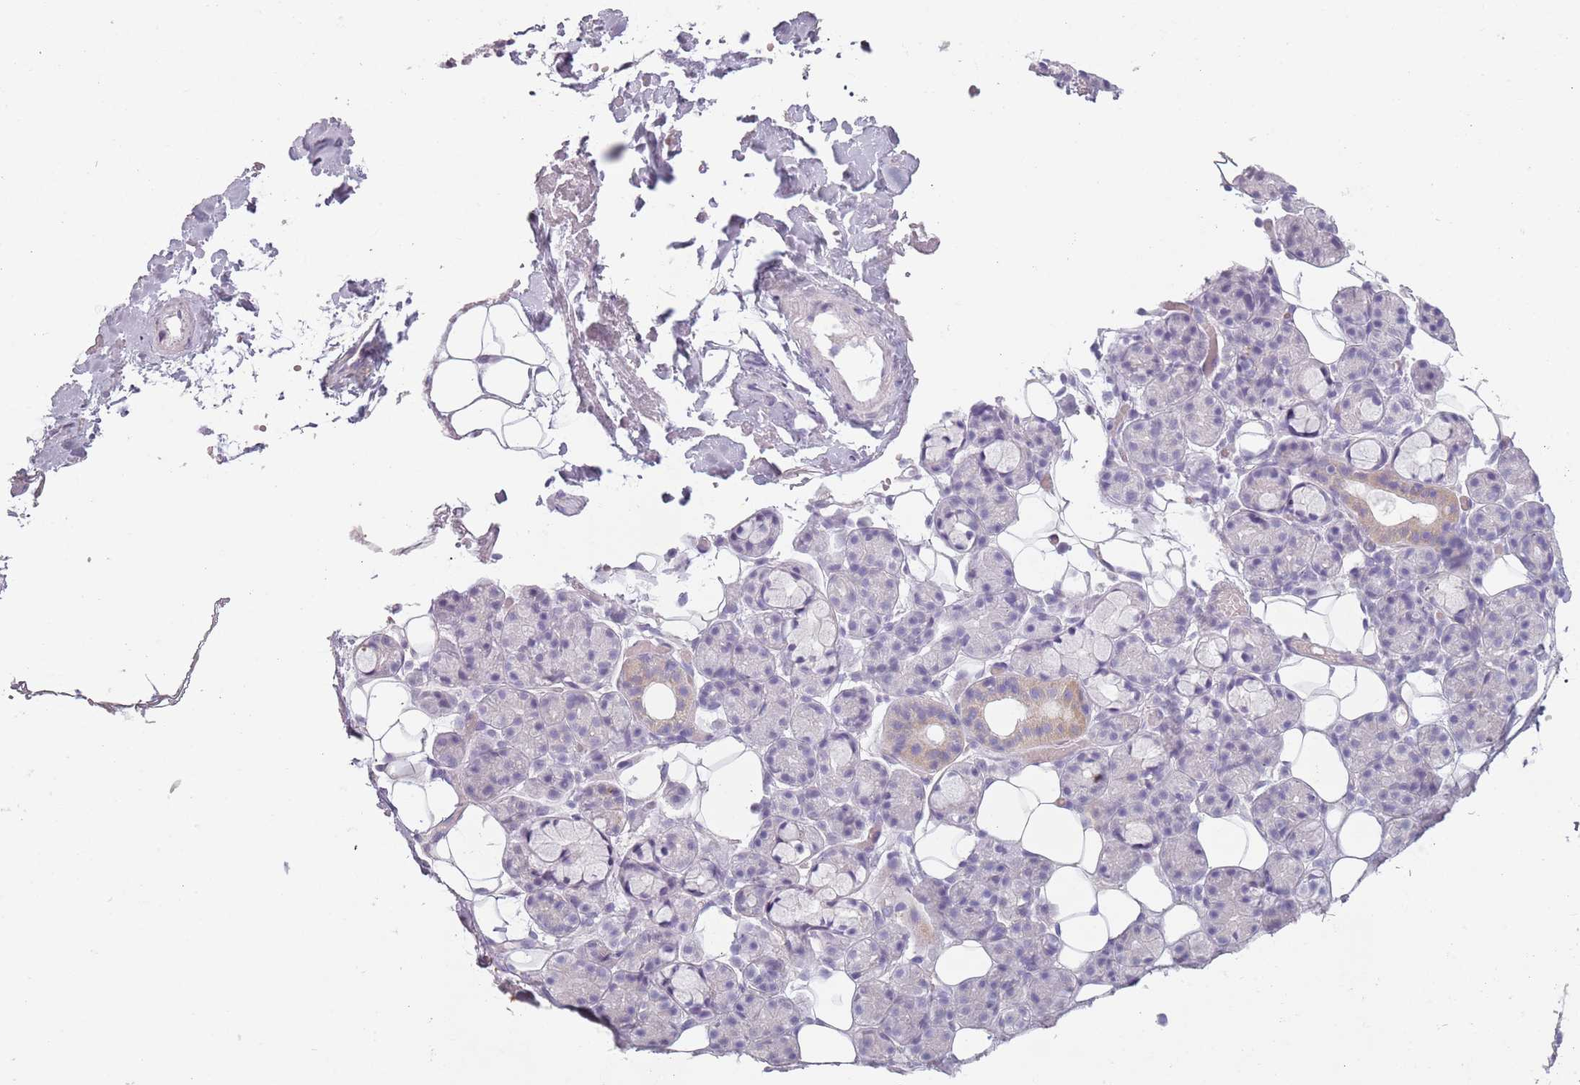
{"staining": {"intensity": "weak", "quantity": "<25%", "location": "cytoplasmic/membranous"}, "tissue": "salivary gland", "cell_type": "Glandular cells", "image_type": "normal", "snomed": [{"axis": "morphology", "description": "Normal tissue, NOS"}, {"axis": "topography", "description": "Salivary gland"}], "caption": "A high-resolution micrograph shows immunohistochemistry staining of unremarkable salivary gland, which shows no significant staining in glandular cells. The staining was performed using DAB (3,3'-diaminobenzidine) to visualize the protein expression in brown, while the nuclei were stained in blue with hematoxylin (Magnification: 20x).", "gene": "MEGF8", "patient": {"sex": "male", "age": 63}}